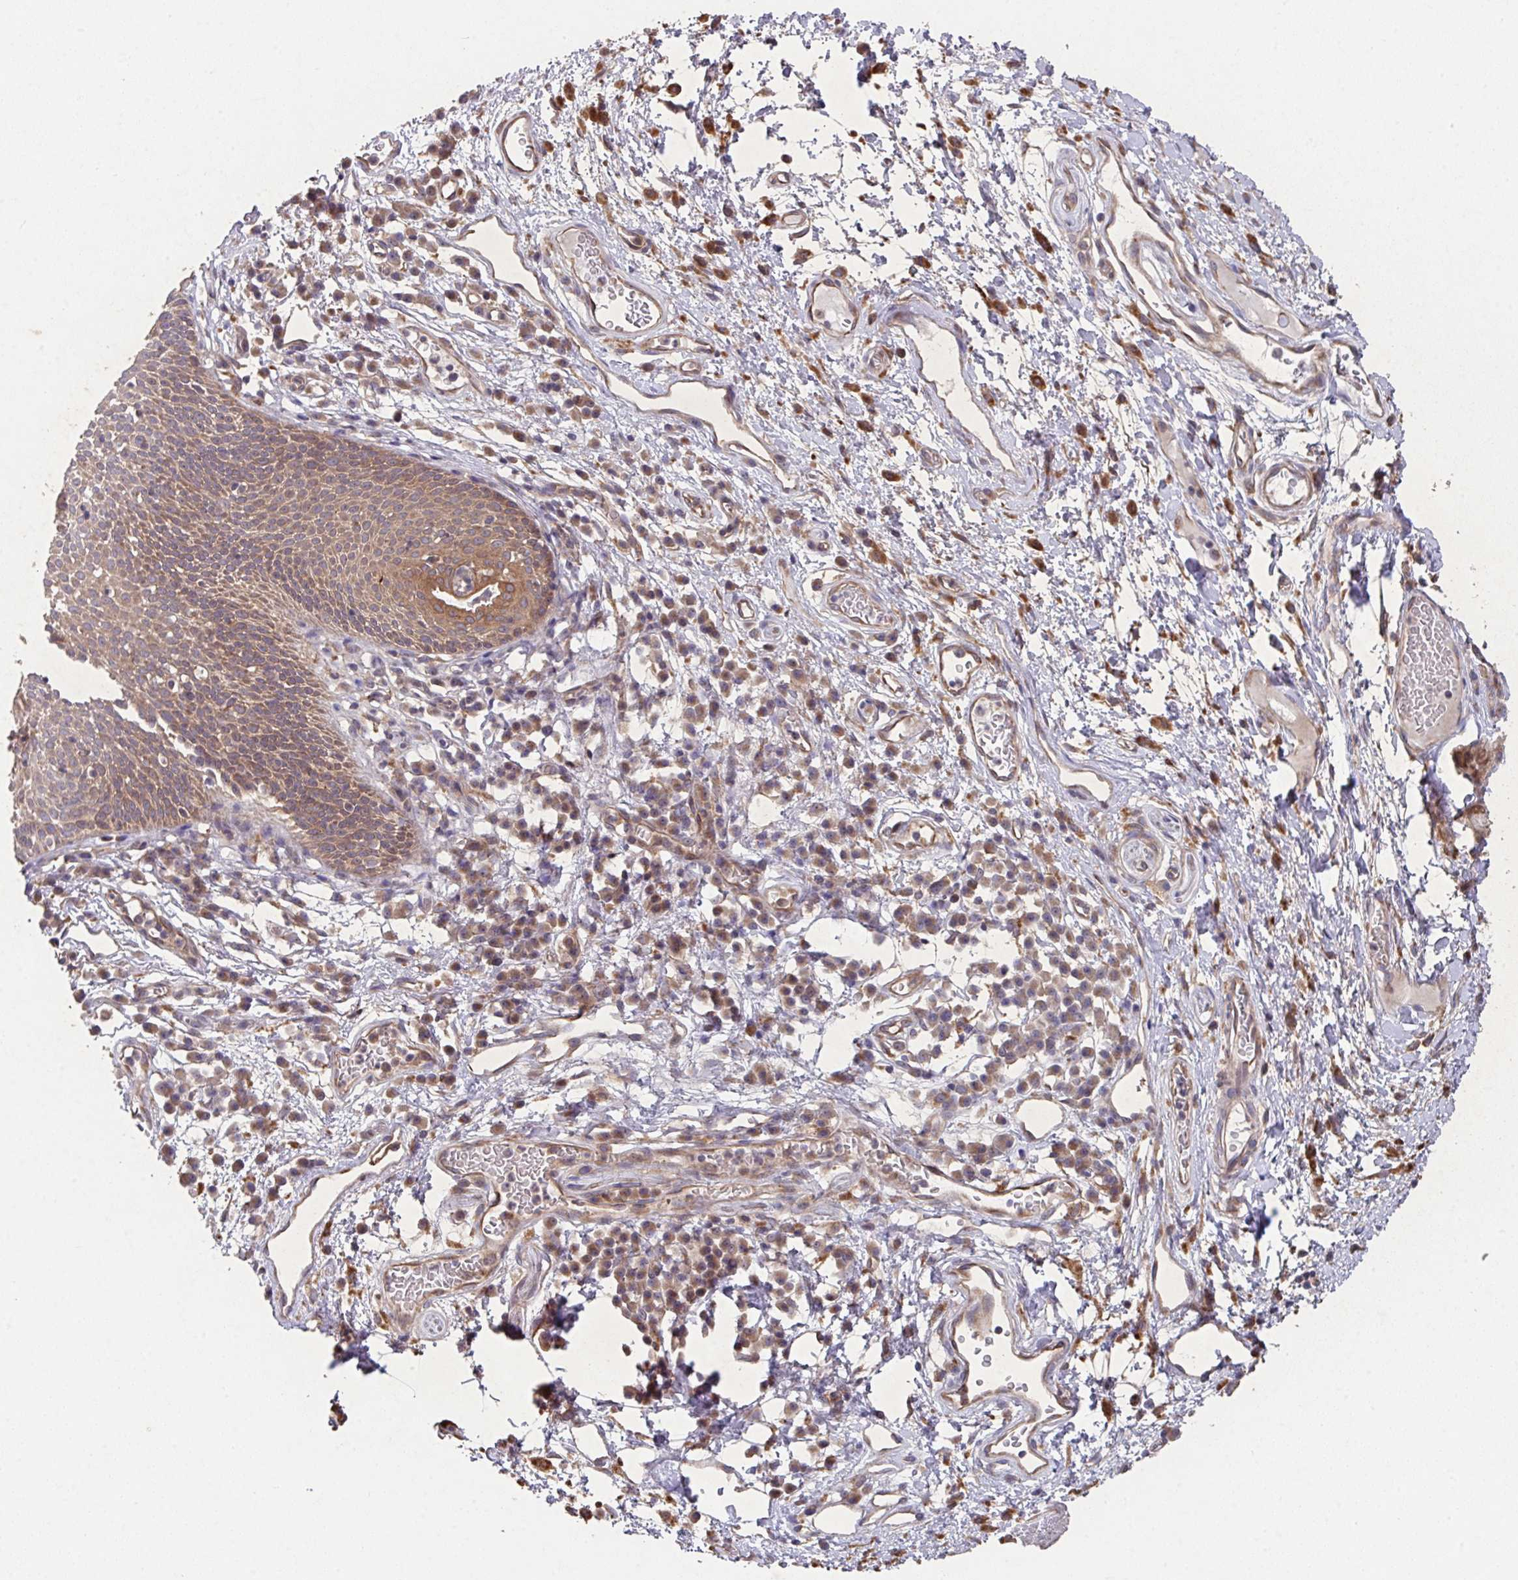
{"staining": {"intensity": "moderate", "quantity": ">75%", "location": "cytoplasmic/membranous"}, "tissue": "nasopharynx", "cell_type": "Respiratory epithelial cells", "image_type": "normal", "snomed": [{"axis": "morphology", "description": "Normal tissue, NOS"}, {"axis": "topography", "description": "Lymph node"}, {"axis": "topography", "description": "Cartilage tissue"}, {"axis": "topography", "description": "Nasopharynx"}], "caption": "The image displays staining of normal nasopharynx, revealing moderate cytoplasmic/membranous protein expression (brown color) within respiratory epithelial cells.", "gene": "TRIM14", "patient": {"sex": "male", "age": 63}}